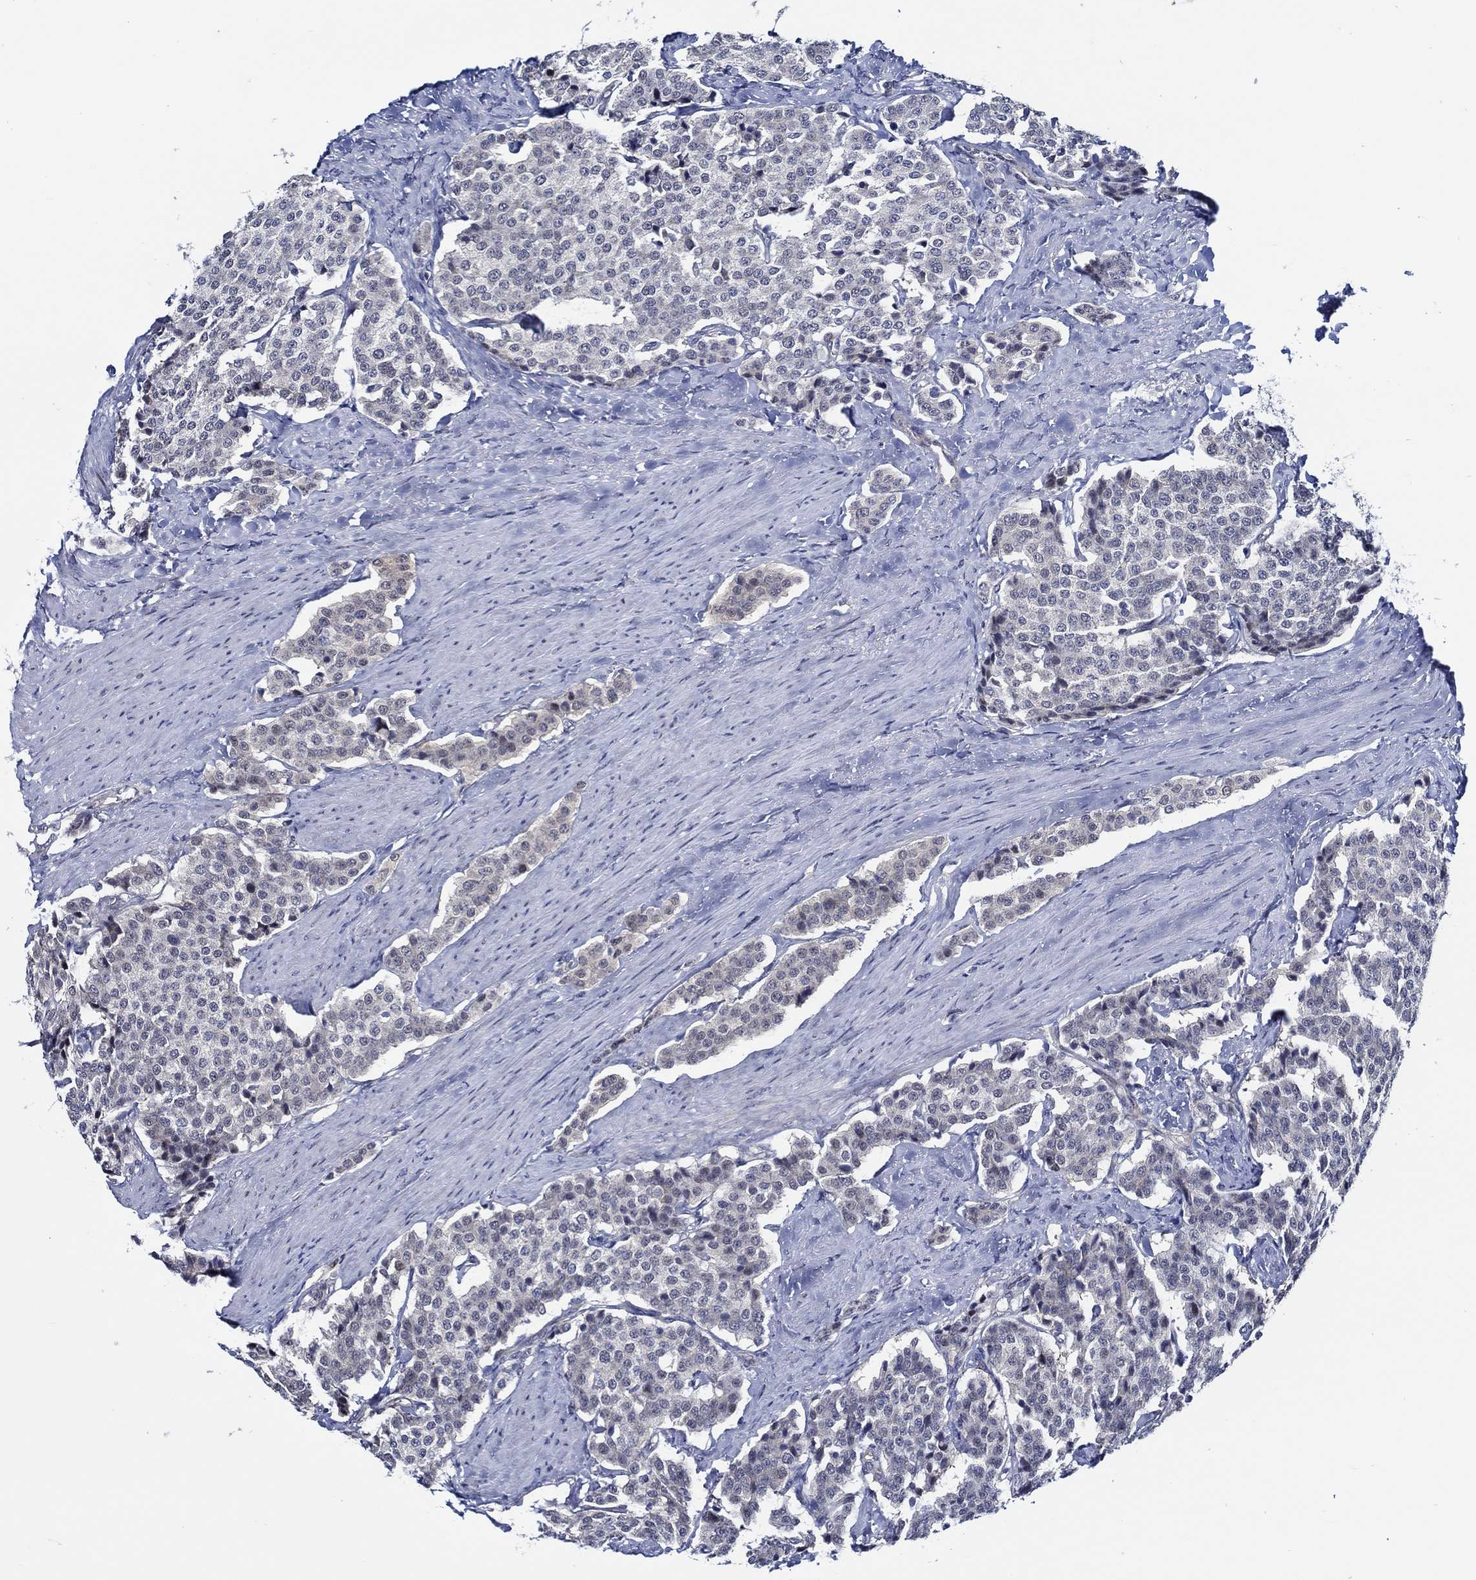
{"staining": {"intensity": "negative", "quantity": "none", "location": "none"}, "tissue": "carcinoid", "cell_type": "Tumor cells", "image_type": "cancer", "snomed": [{"axis": "morphology", "description": "Carcinoid, malignant, NOS"}, {"axis": "topography", "description": "Small intestine"}], "caption": "Immunohistochemistry (IHC) of carcinoid (malignant) exhibits no staining in tumor cells. The staining was performed using DAB (3,3'-diaminobenzidine) to visualize the protein expression in brown, while the nuclei were stained in blue with hematoxylin (Magnification: 20x).", "gene": "C8orf48", "patient": {"sex": "female", "age": 58}}